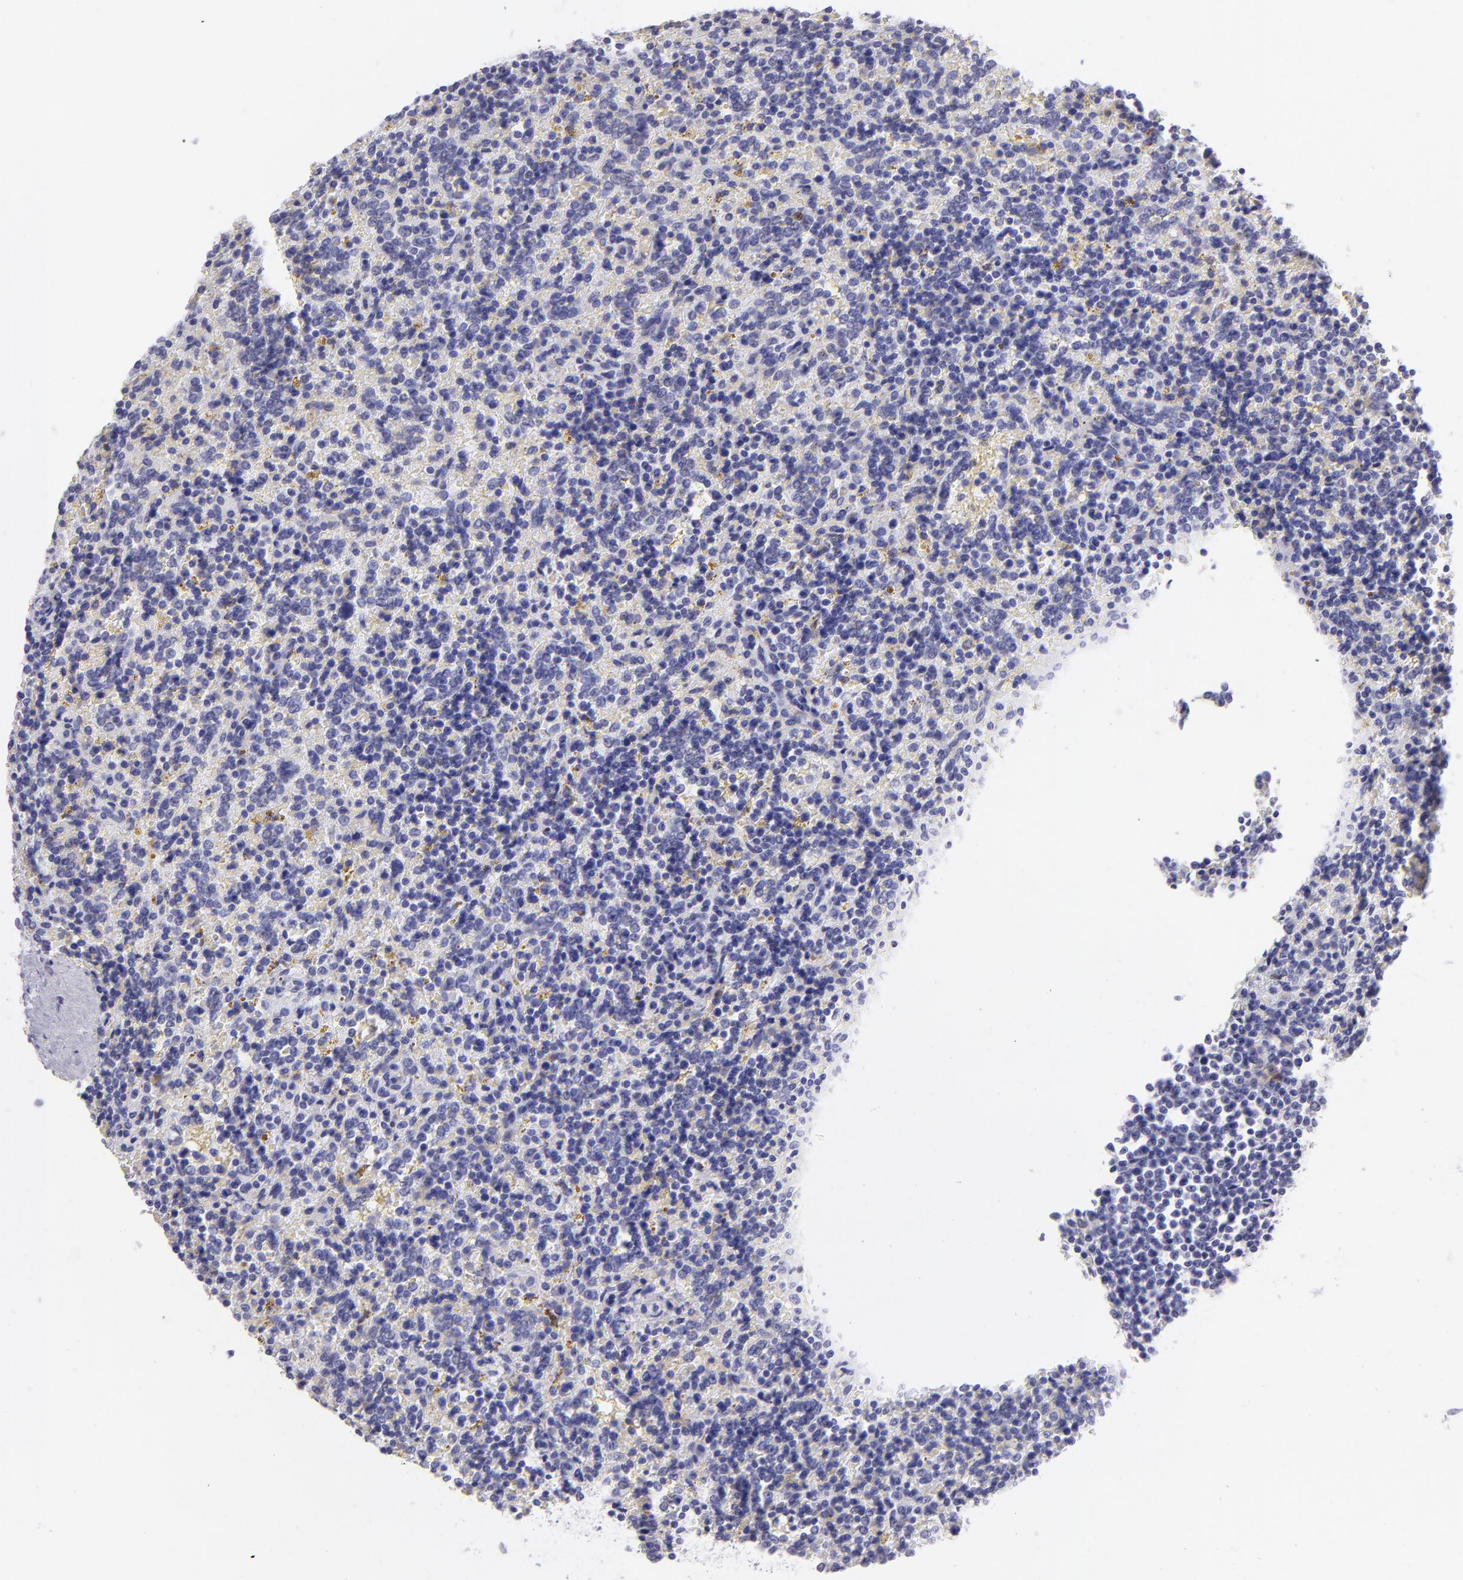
{"staining": {"intensity": "negative", "quantity": "none", "location": "none"}, "tissue": "lymphoma", "cell_type": "Tumor cells", "image_type": "cancer", "snomed": [{"axis": "morphology", "description": "Malignant lymphoma, non-Hodgkin's type, Low grade"}, {"axis": "topography", "description": "Spleen"}], "caption": "Histopathology image shows no significant protein positivity in tumor cells of lymphoma.", "gene": "MITF", "patient": {"sex": "male", "age": 67}}